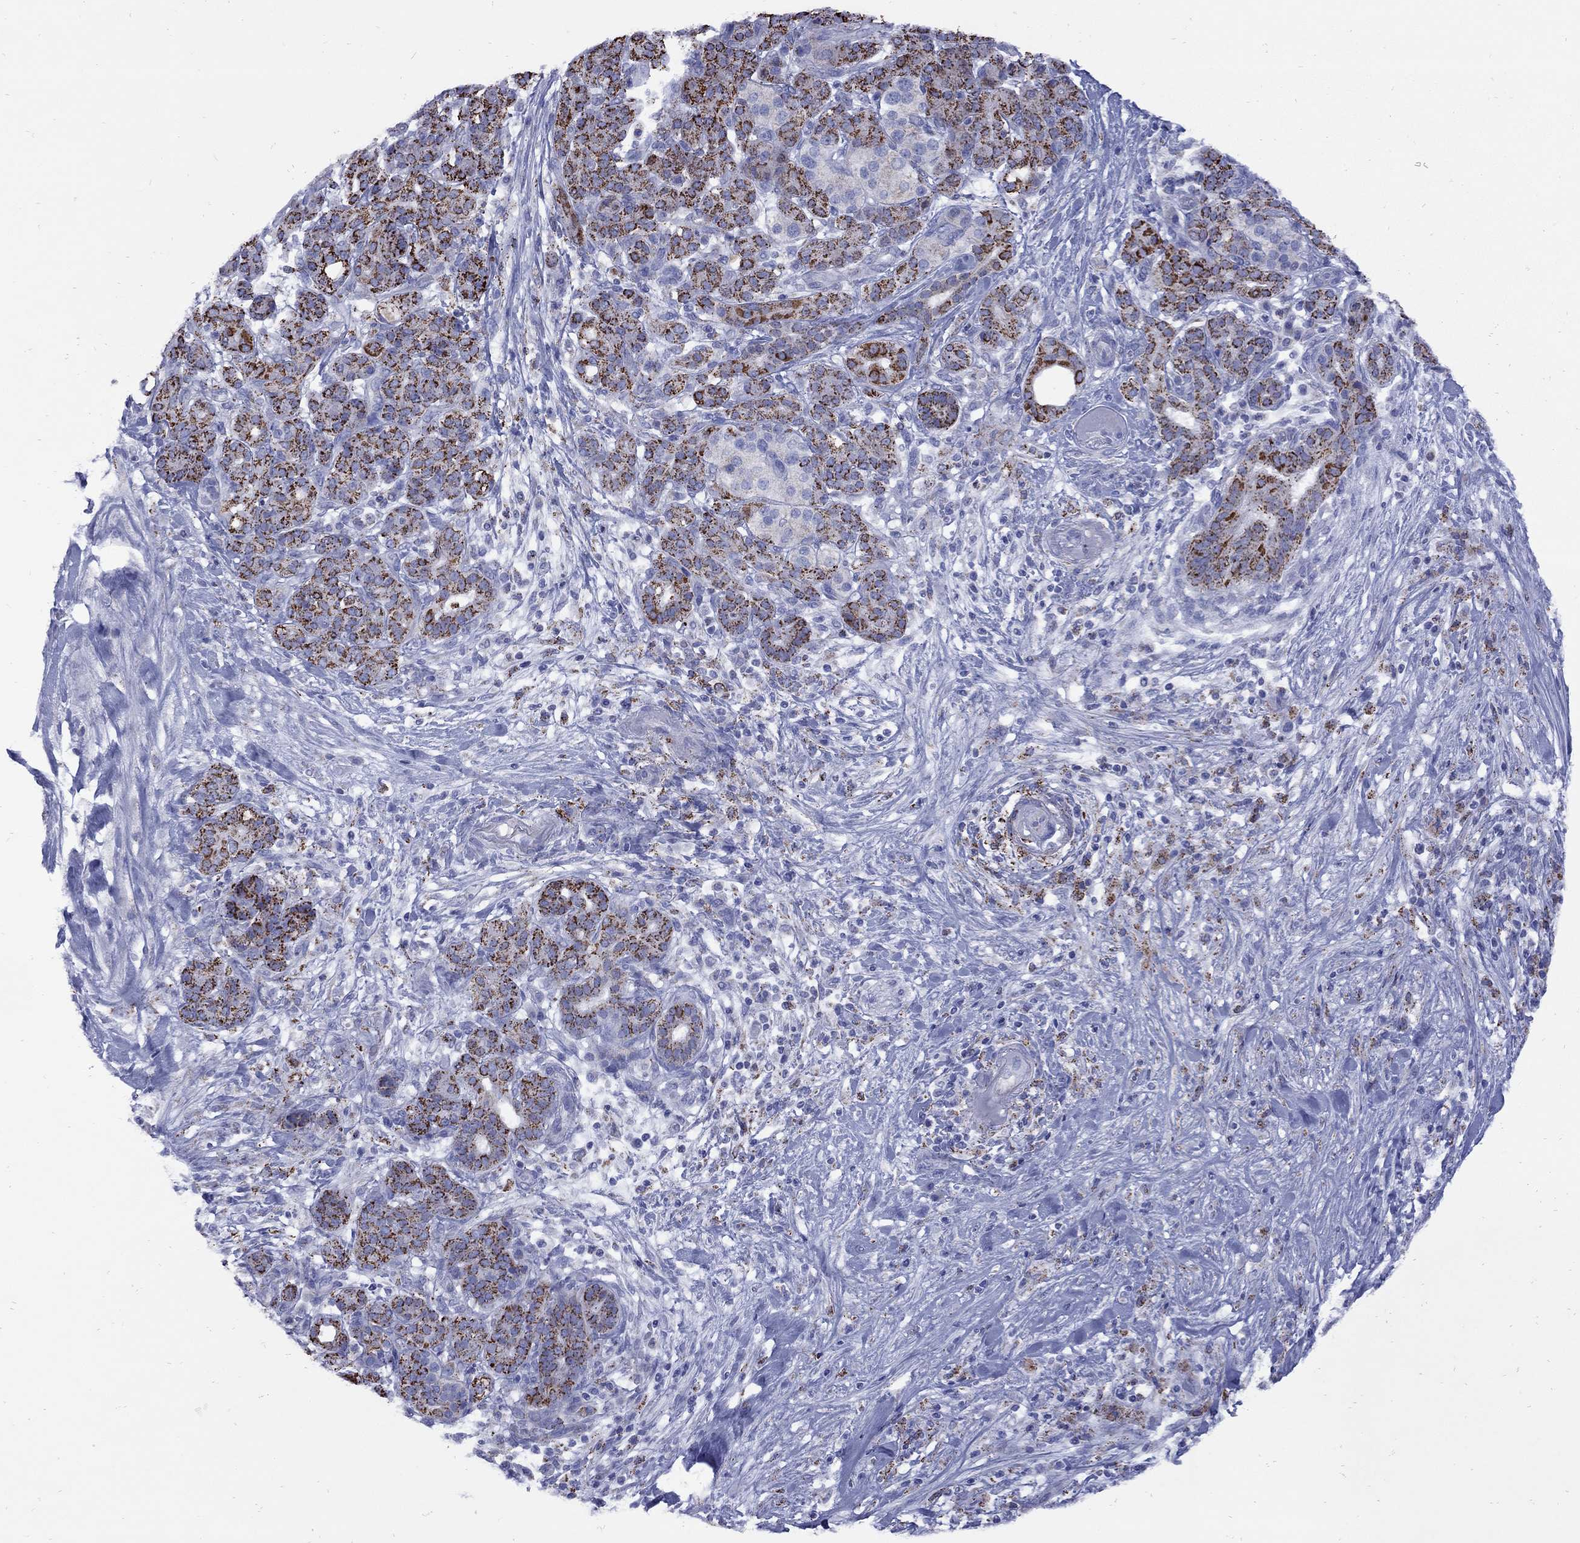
{"staining": {"intensity": "strong", "quantity": "25%-75%", "location": "cytoplasmic/membranous"}, "tissue": "pancreatic cancer", "cell_type": "Tumor cells", "image_type": "cancer", "snomed": [{"axis": "morphology", "description": "Adenocarcinoma, NOS"}, {"axis": "topography", "description": "Pancreas"}], "caption": "Human pancreatic cancer stained with a brown dye displays strong cytoplasmic/membranous positive staining in approximately 25%-75% of tumor cells.", "gene": "SESTD1", "patient": {"sex": "male", "age": 44}}